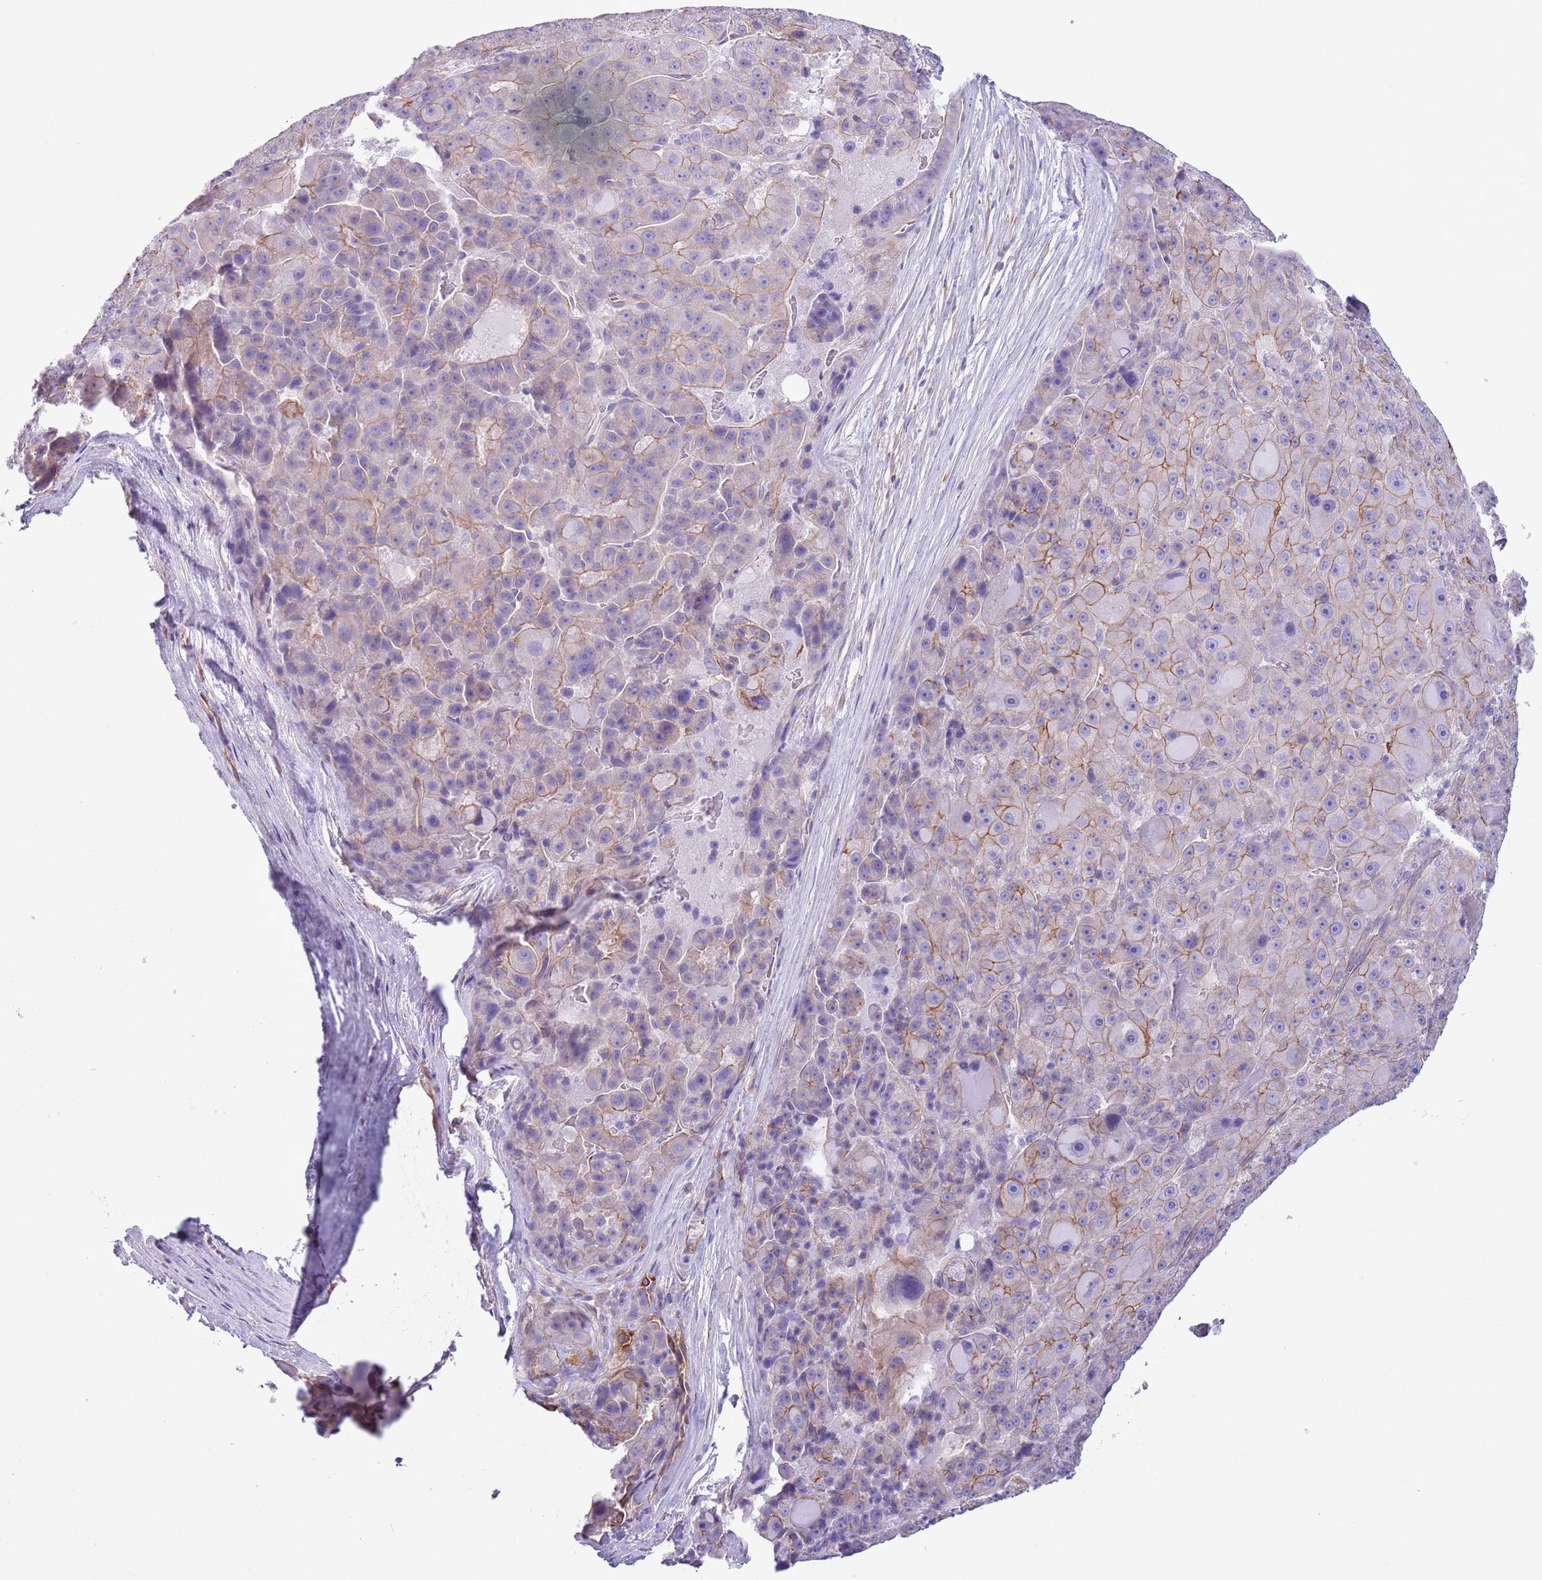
{"staining": {"intensity": "moderate", "quantity": "25%-75%", "location": "cytoplasmic/membranous"}, "tissue": "liver cancer", "cell_type": "Tumor cells", "image_type": "cancer", "snomed": [{"axis": "morphology", "description": "Carcinoma, Hepatocellular, NOS"}, {"axis": "topography", "description": "Liver"}], "caption": "Immunohistochemical staining of human hepatocellular carcinoma (liver) demonstrates medium levels of moderate cytoplasmic/membranous staining in approximately 25%-75% of tumor cells.", "gene": "RBP3", "patient": {"sex": "male", "age": 76}}